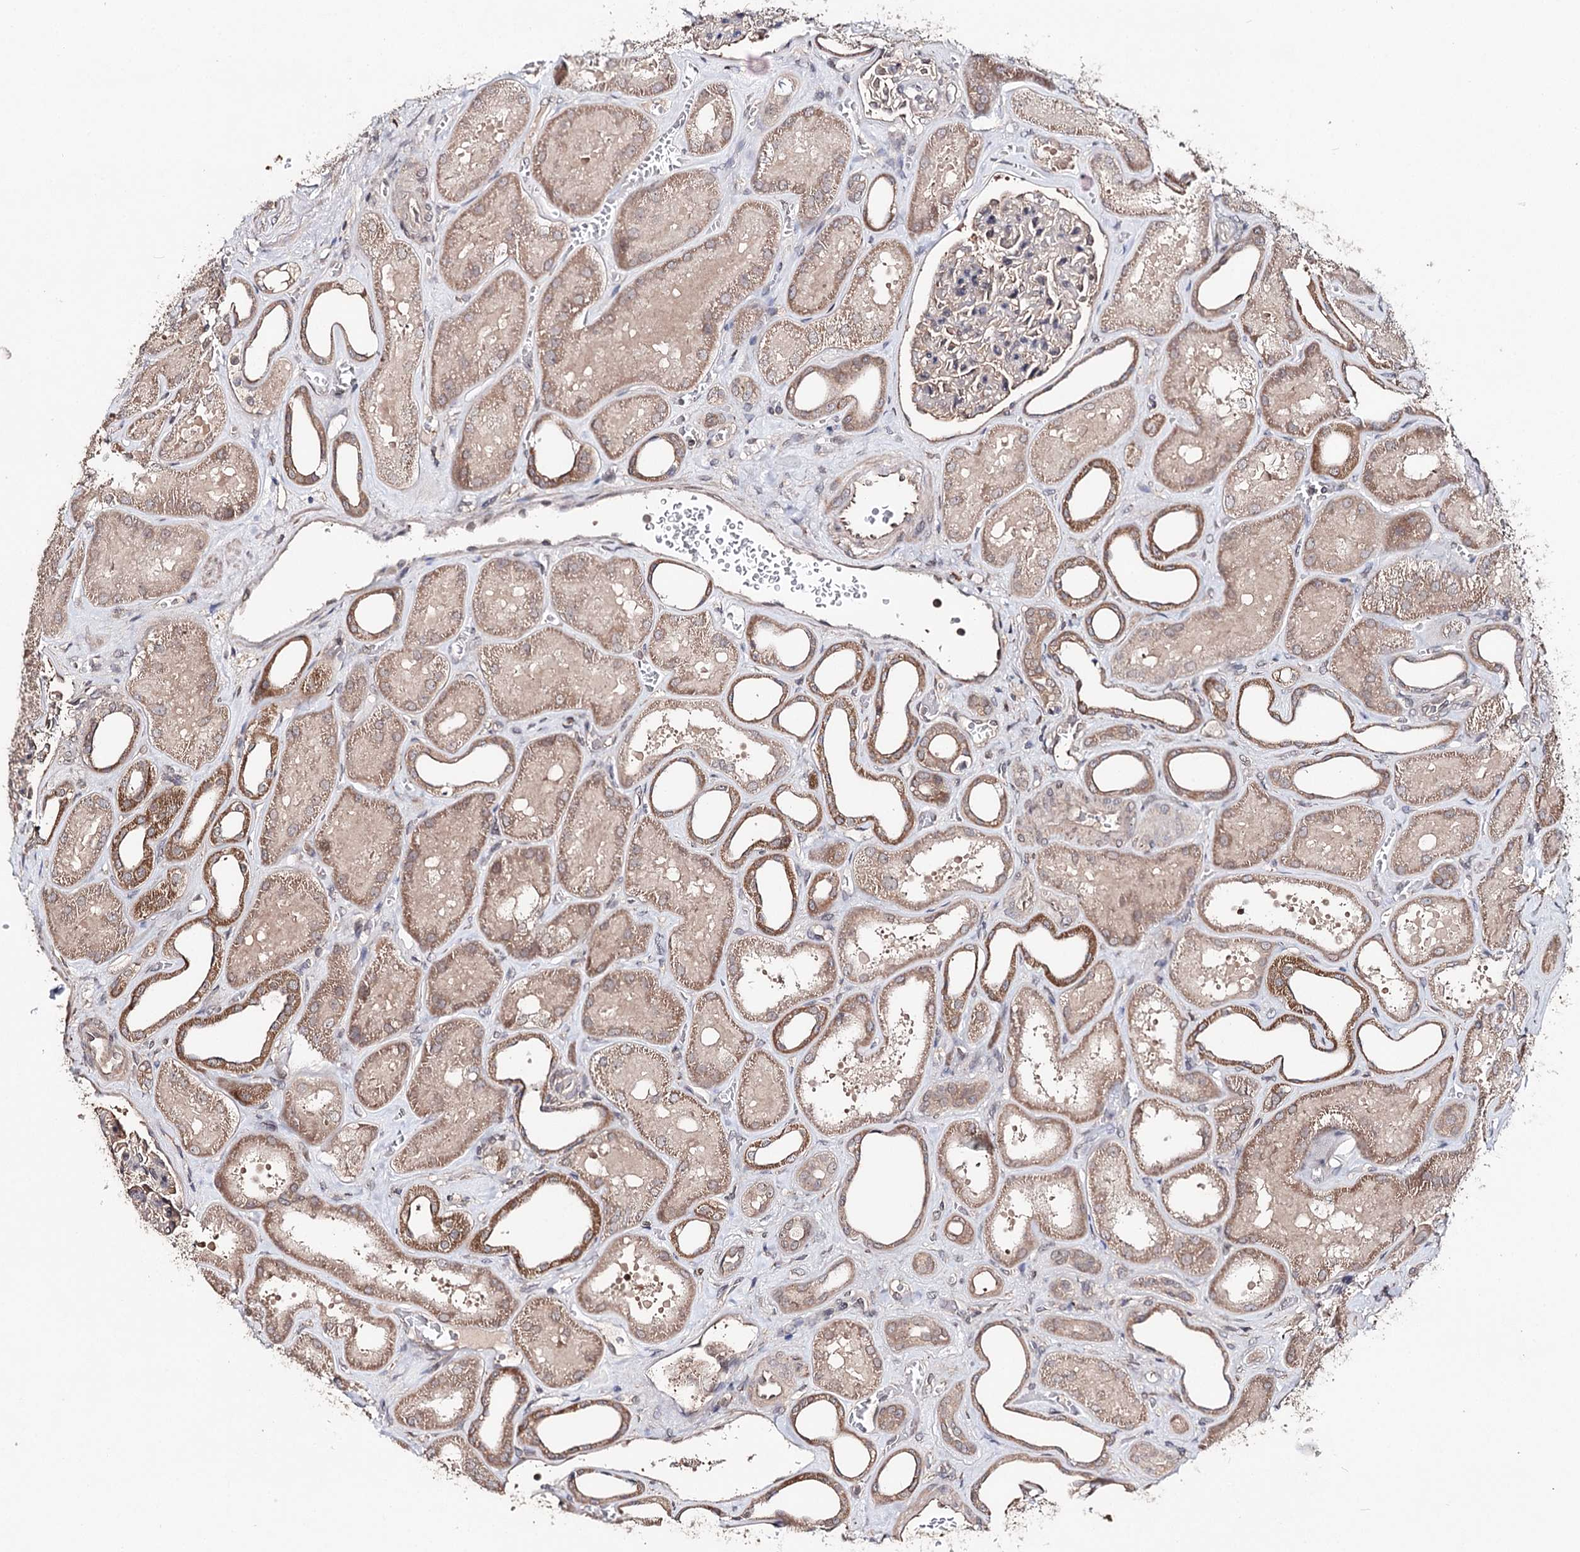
{"staining": {"intensity": "weak", "quantity": "25%-75%", "location": "cytoplasmic/membranous"}, "tissue": "kidney", "cell_type": "Cells in glomeruli", "image_type": "normal", "snomed": [{"axis": "morphology", "description": "Normal tissue, NOS"}, {"axis": "morphology", "description": "Adenocarcinoma, NOS"}, {"axis": "topography", "description": "Kidney"}], "caption": "An IHC micrograph of benign tissue is shown. Protein staining in brown labels weak cytoplasmic/membranous positivity in kidney within cells in glomeruli.", "gene": "NOPCHAP1", "patient": {"sex": "female", "age": 68}}